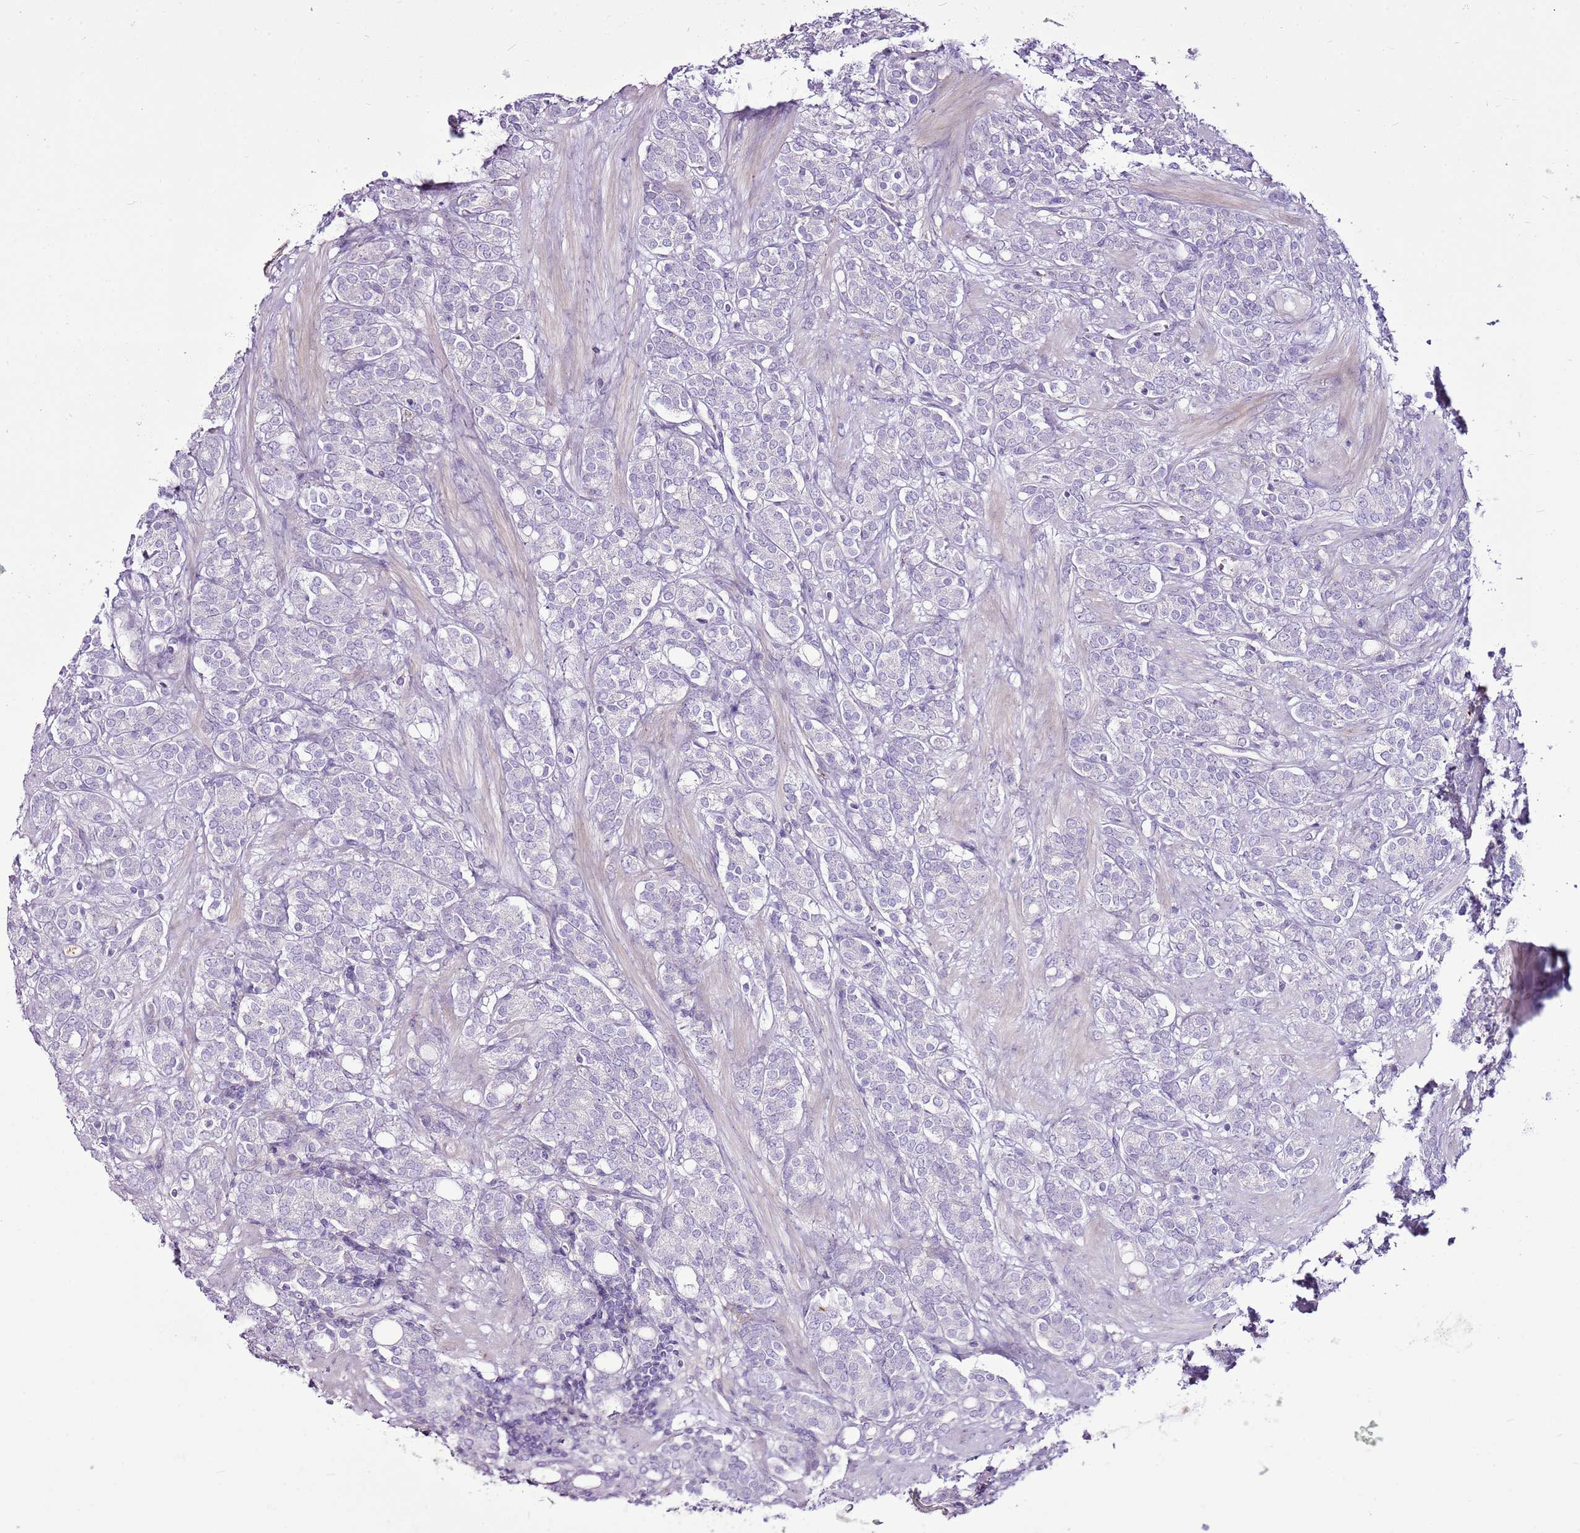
{"staining": {"intensity": "negative", "quantity": "none", "location": "none"}, "tissue": "prostate cancer", "cell_type": "Tumor cells", "image_type": "cancer", "snomed": [{"axis": "morphology", "description": "Adenocarcinoma, High grade"}, {"axis": "topography", "description": "Prostate"}], "caption": "A histopathology image of human prostate high-grade adenocarcinoma is negative for staining in tumor cells. Nuclei are stained in blue.", "gene": "CHAC2", "patient": {"sex": "male", "age": 62}}